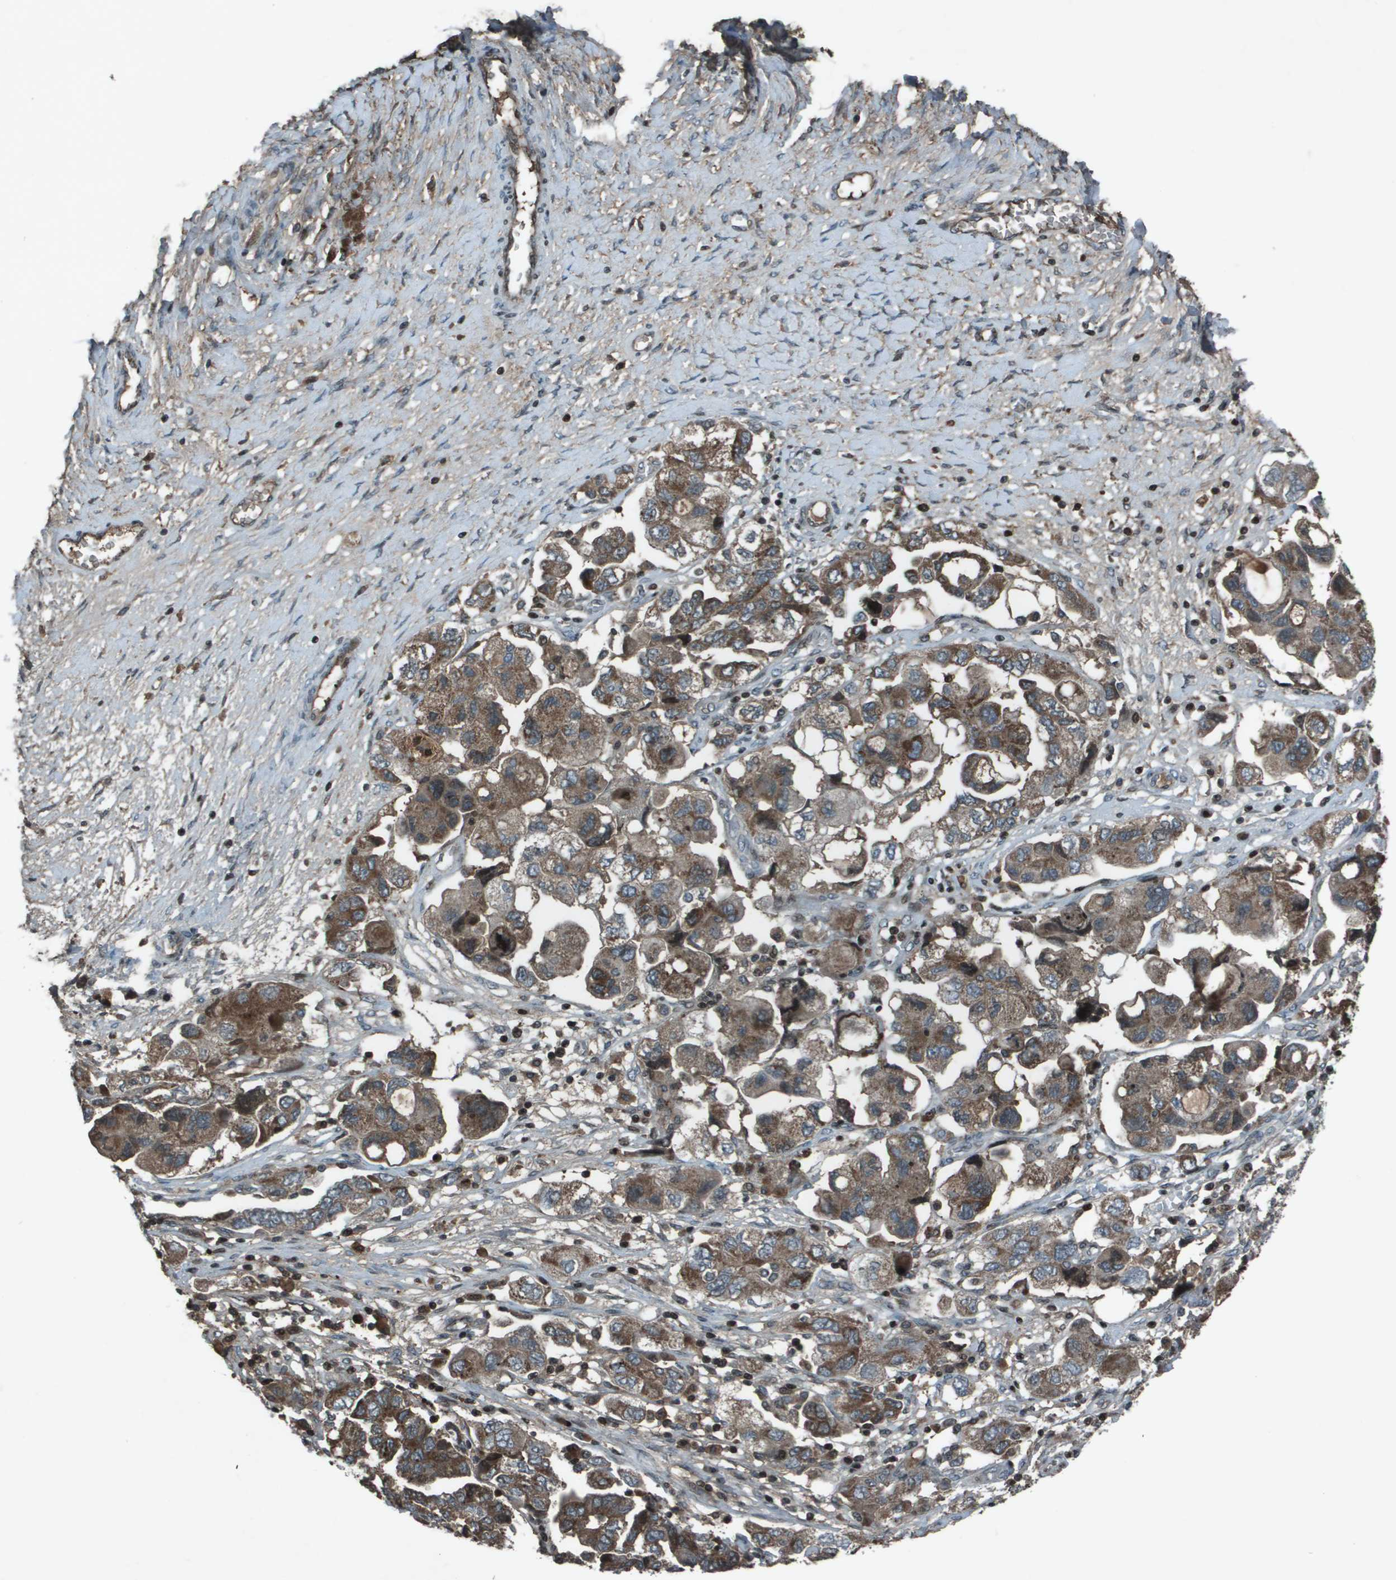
{"staining": {"intensity": "moderate", "quantity": ">75%", "location": "cytoplasmic/membranous"}, "tissue": "ovarian cancer", "cell_type": "Tumor cells", "image_type": "cancer", "snomed": [{"axis": "morphology", "description": "Carcinoma, NOS"}, {"axis": "morphology", "description": "Cystadenocarcinoma, serous, NOS"}, {"axis": "topography", "description": "Ovary"}], "caption": "This image demonstrates IHC staining of human ovarian cancer (serous cystadenocarcinoma), with medium moderate cytoplasmic/membranous expression in about >75% of tumor cells.", "gene": "CXCL12", "patient": {"sex": "female", "age": 69}}